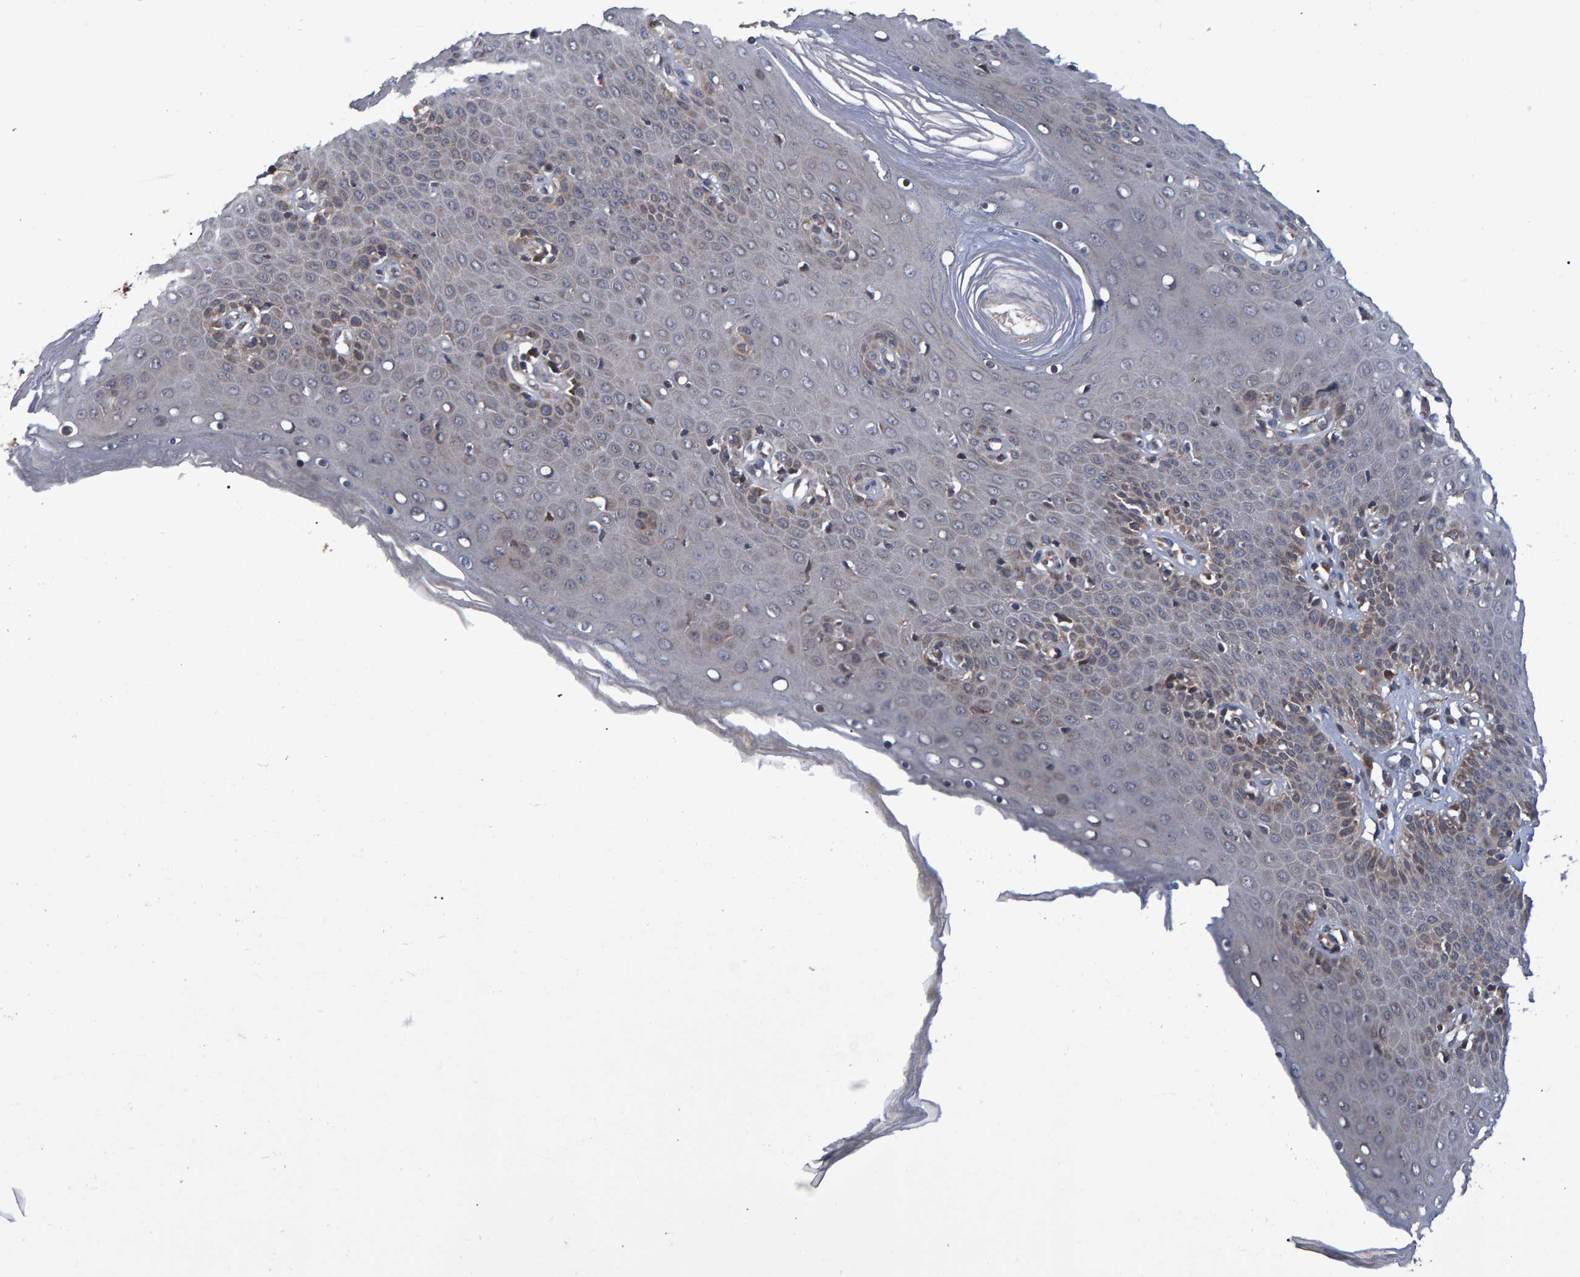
{"staining": {"intensity": "moderate", "quantity": "<25%", "location": "cytoplasmic/membranous"}, "tissue": "skin", "cell_type": "Epidermal cells", "image_type": "normal", "snomed": [{"axis": "morphology", "description": "Normal tissue, NOS"}, {"axis": "topography", "description": "Vulva"}], "caption": "Human skin stained with a brown dye exhibits moderate cytoplasmic/membranous positive staining in approximately <25% of epidermal cells.", "gene": "ATP6V1H", "patient": {"sex": "female", "age": 66}}